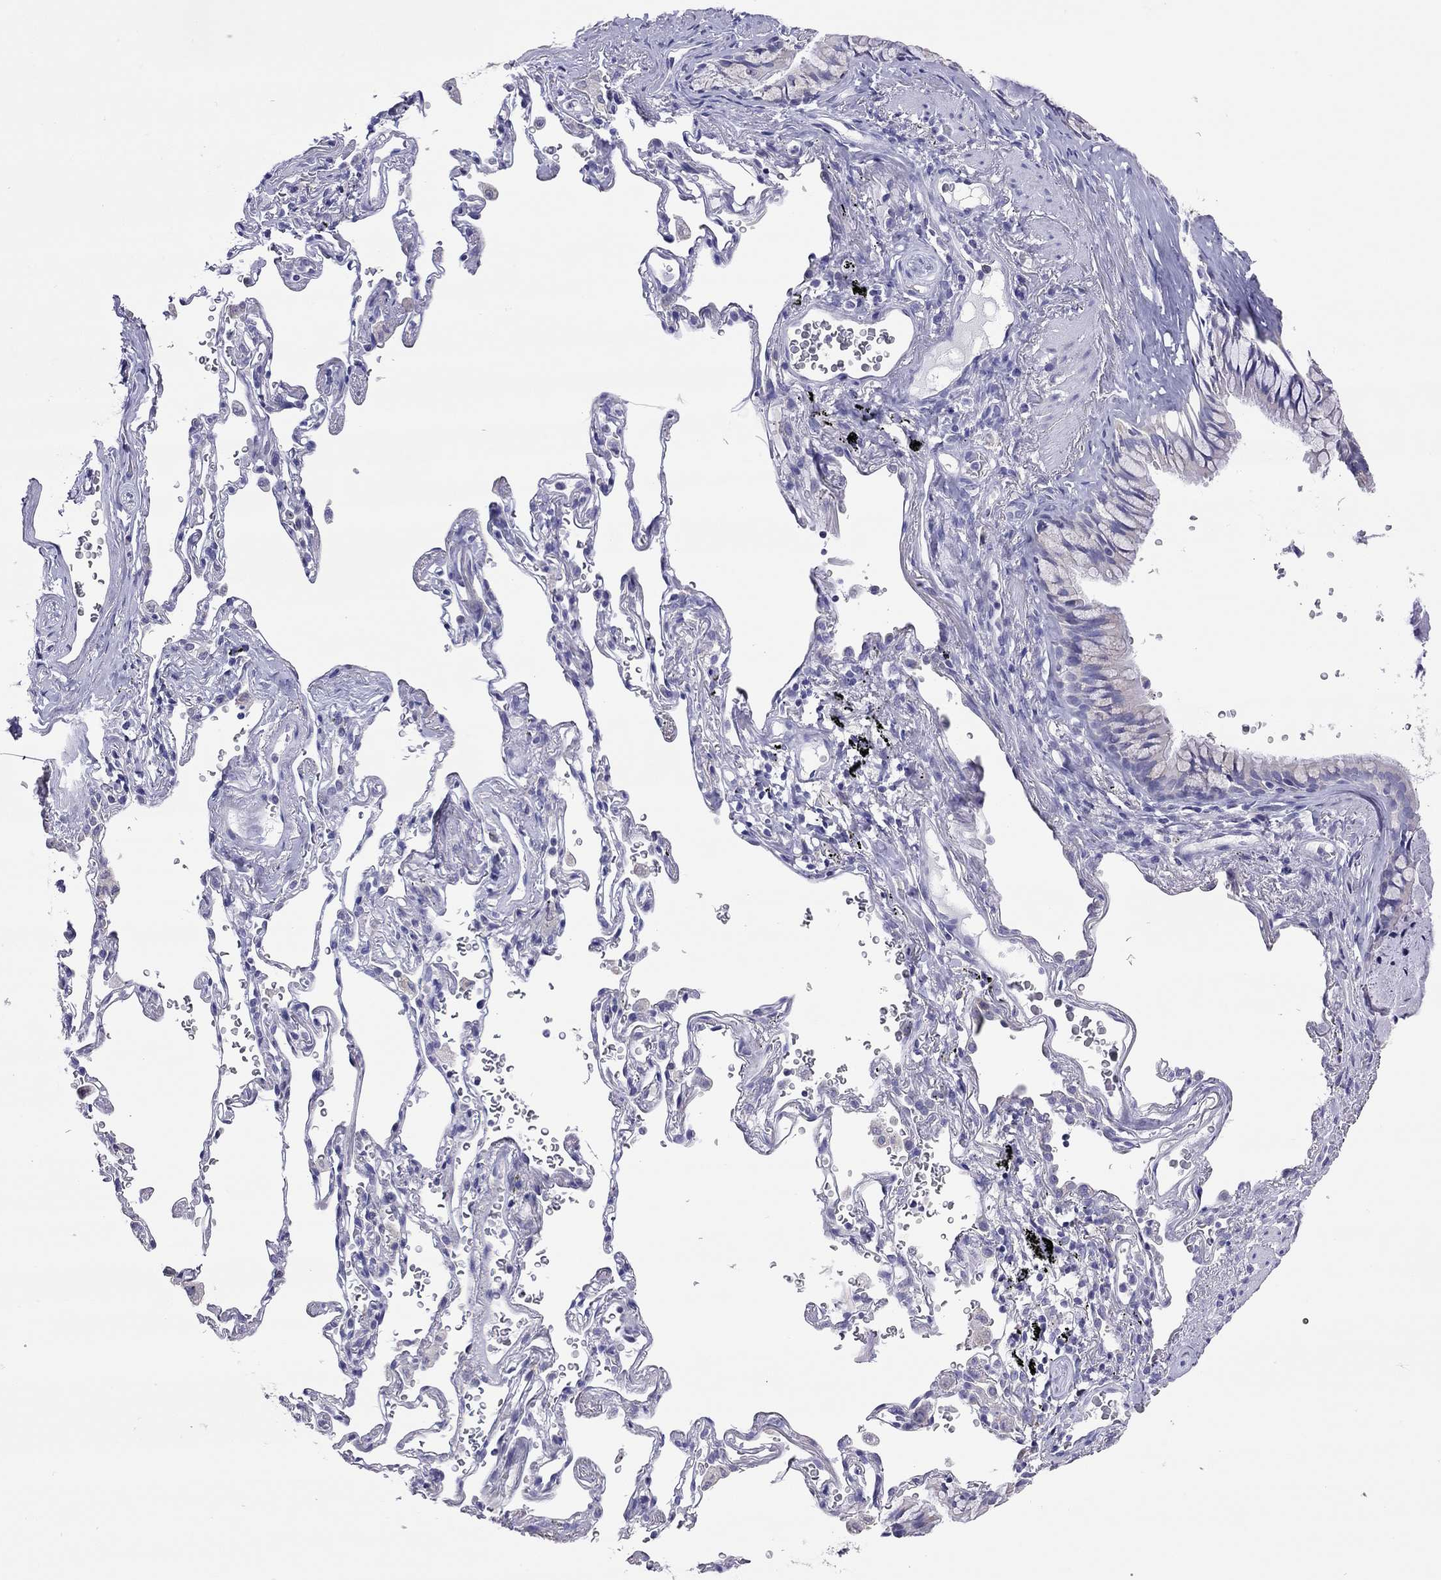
{"staining": {"intensity": "negative", "quantity": "none", "location": "none"}, "tissue": "adipose tissue", "cell_type": "Adipocytes", "image_type": "normal", "snomed": [{"axis": "morphology", "description": "Normal tissue, NOS"}, {"axis": "morphology", "description": "Adenocarcinoma, NOS"}, {"axis": "topography", "description": "Cartilage tissue"}, {"axis": "topography", "description": "Lung"}], "caption": "Immunohistochemistry (IHC) image of normal adipose tissue: human adipose tissue stained with DAB (3,3'-diaminobenzidine) shows no significant protein expression in adipocytes.", "gene": "COL9A1", "patient": {"sex": "male", "age": 59}}